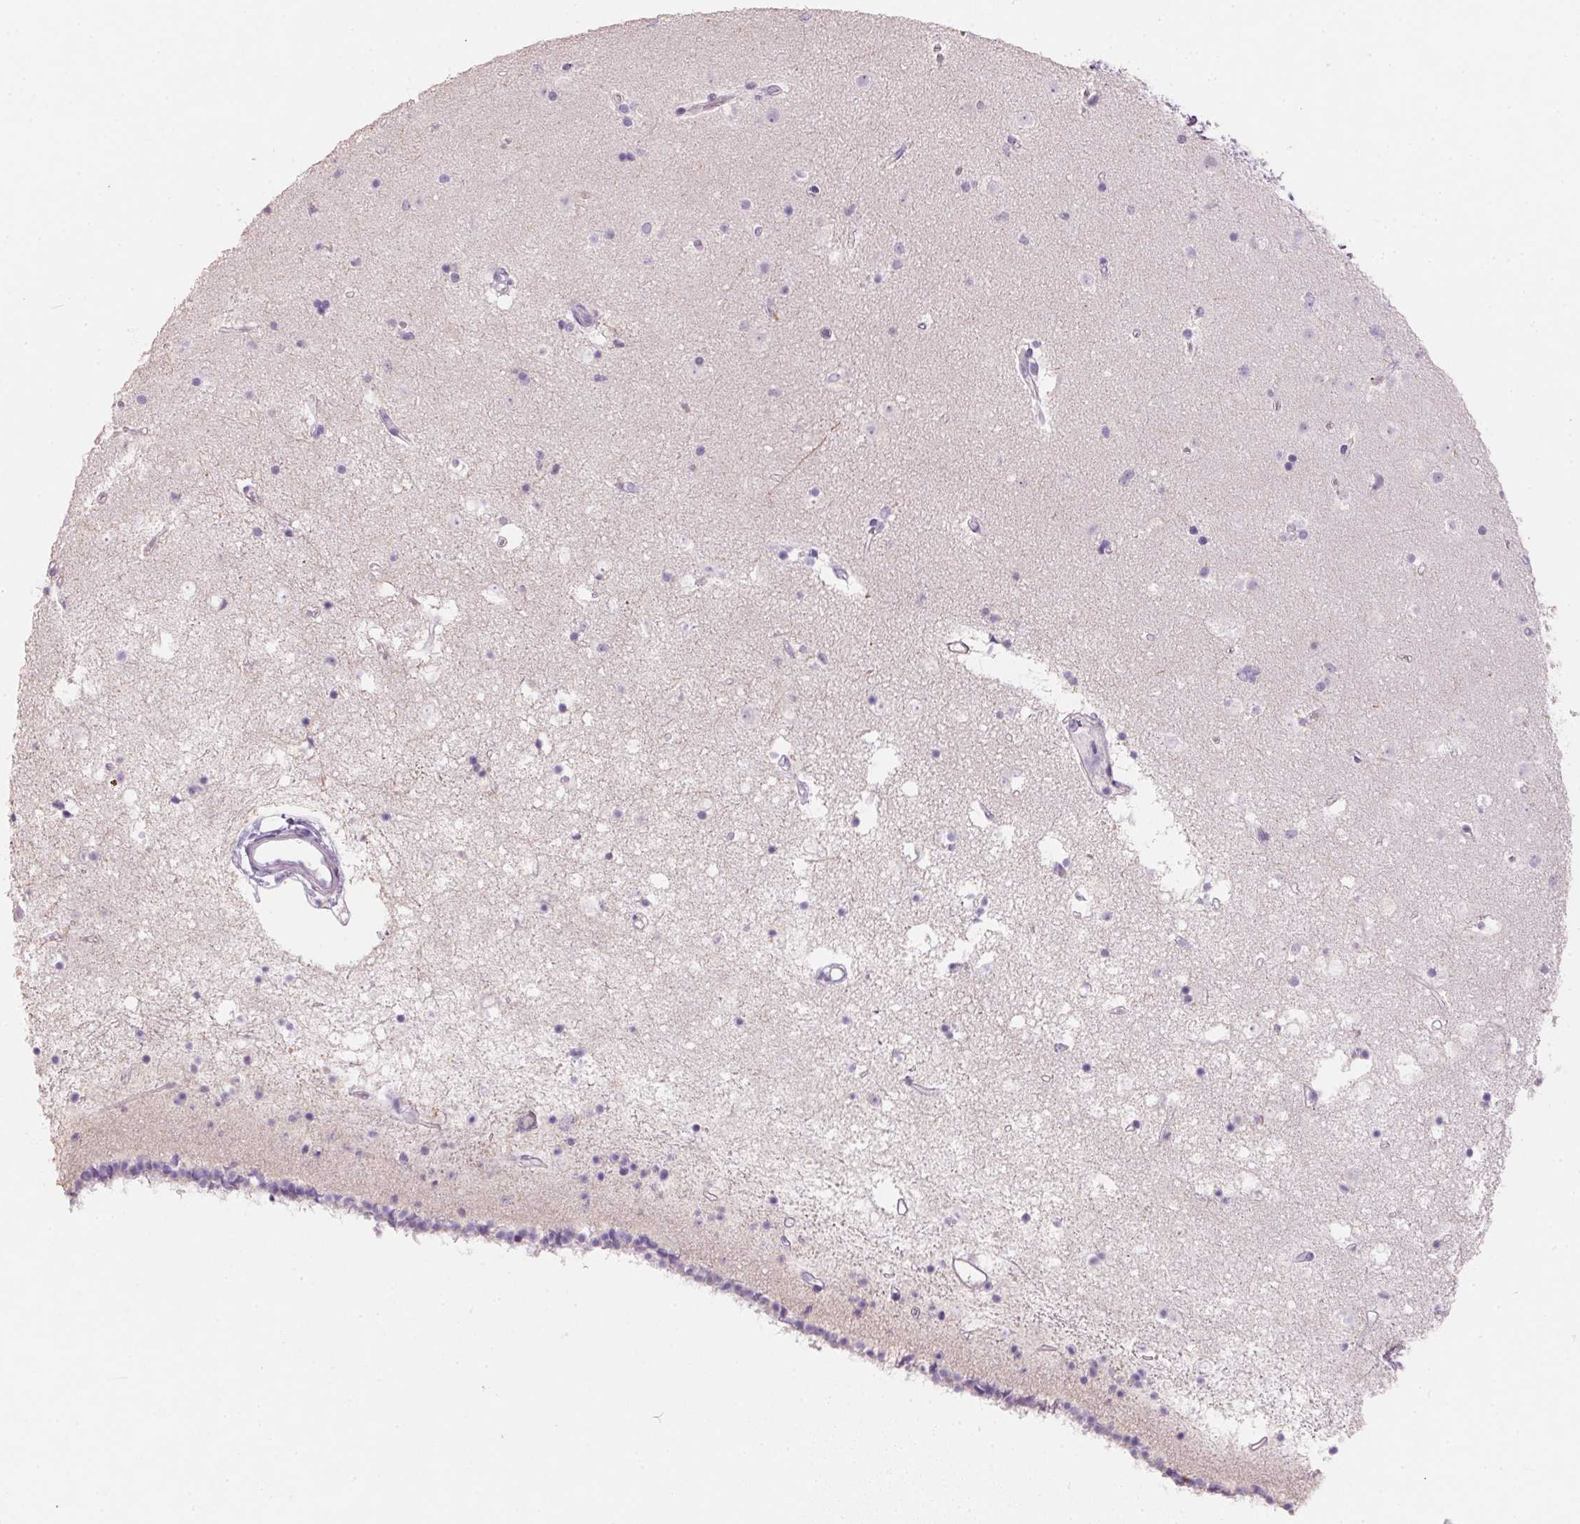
{"staining": {"intensity": "negative", "quantity": "none", "location": "none"}, "tissue": "caudate", "cell_type": "Glial cells", "image_type": "normal", "snomed": [{"axis": "morphology", "description": "Normal tissue, NOS"}, {"axis": "topography", "description": "Lateral ventricle wall"}], "caption": "Immunohistochemical staining of benign human caudate displays no significant positivity in glial cells. The staining was performed using DAB (3,3'-diaminobenzidine) to visualize the protein expression in brown, while the nuclei were stained in blue with hematoxylin (Magnification: 20x).", "gene": "HSD17B1", "patient": {"sex": "female", "age": 71}}